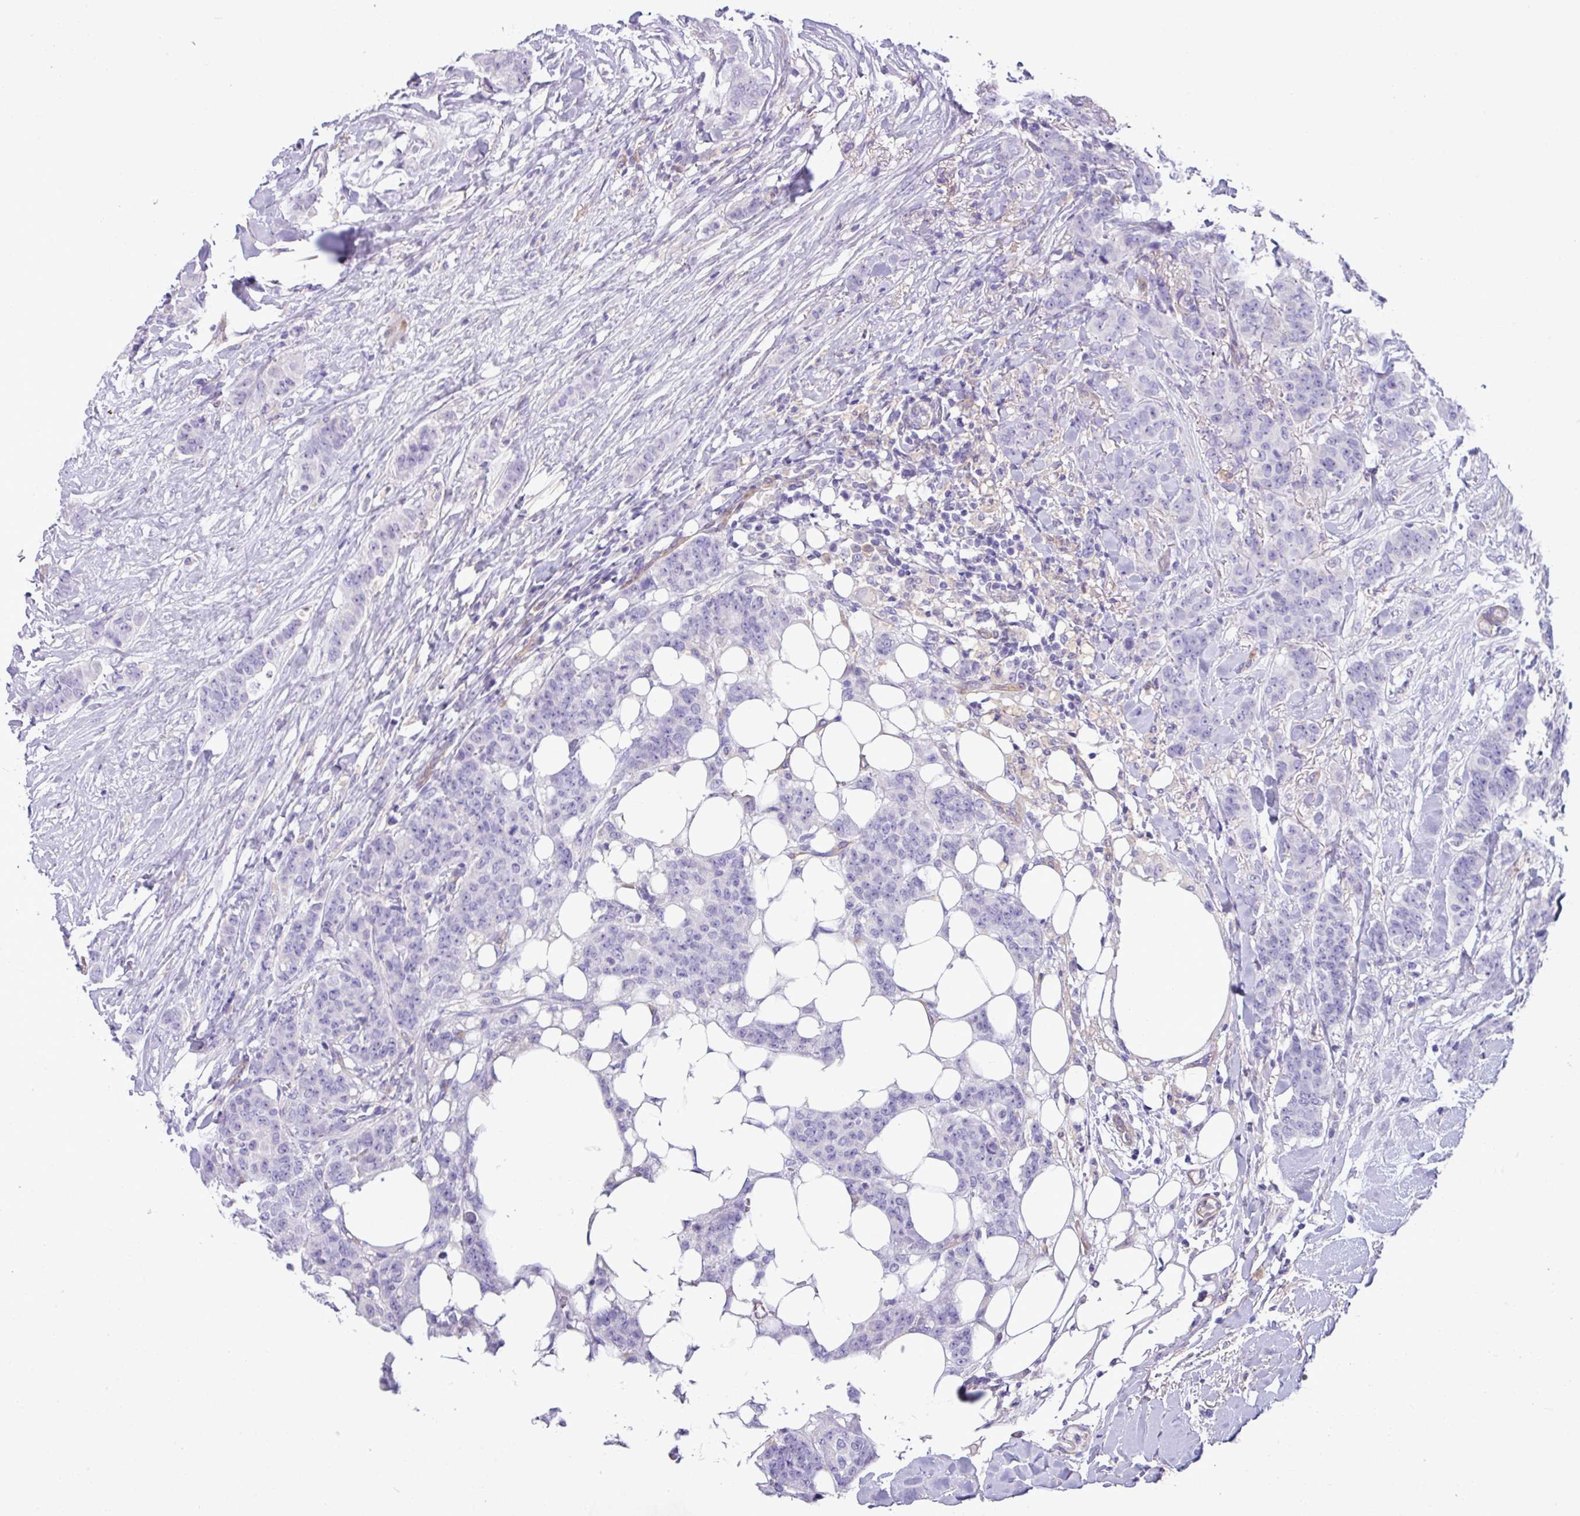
{"staining": {"intensity": "negative", "quantity": "none", "location": "none"}, "tissue": "breast cancer", "cell_type": "Tumor cells", "image_type": "cancer", "snomed": [{"axis": "morphology", "description": "Duct carcinoma"}, {"axis": "topography", "description": "Breast"}], "caption": "The histopathology image demonstrates no staining of tumor cells in breast cancer (infiltrating ductal carcinoma).", "gene": "KIRREL3", "patient": {"sex": "female", "age": 40}}